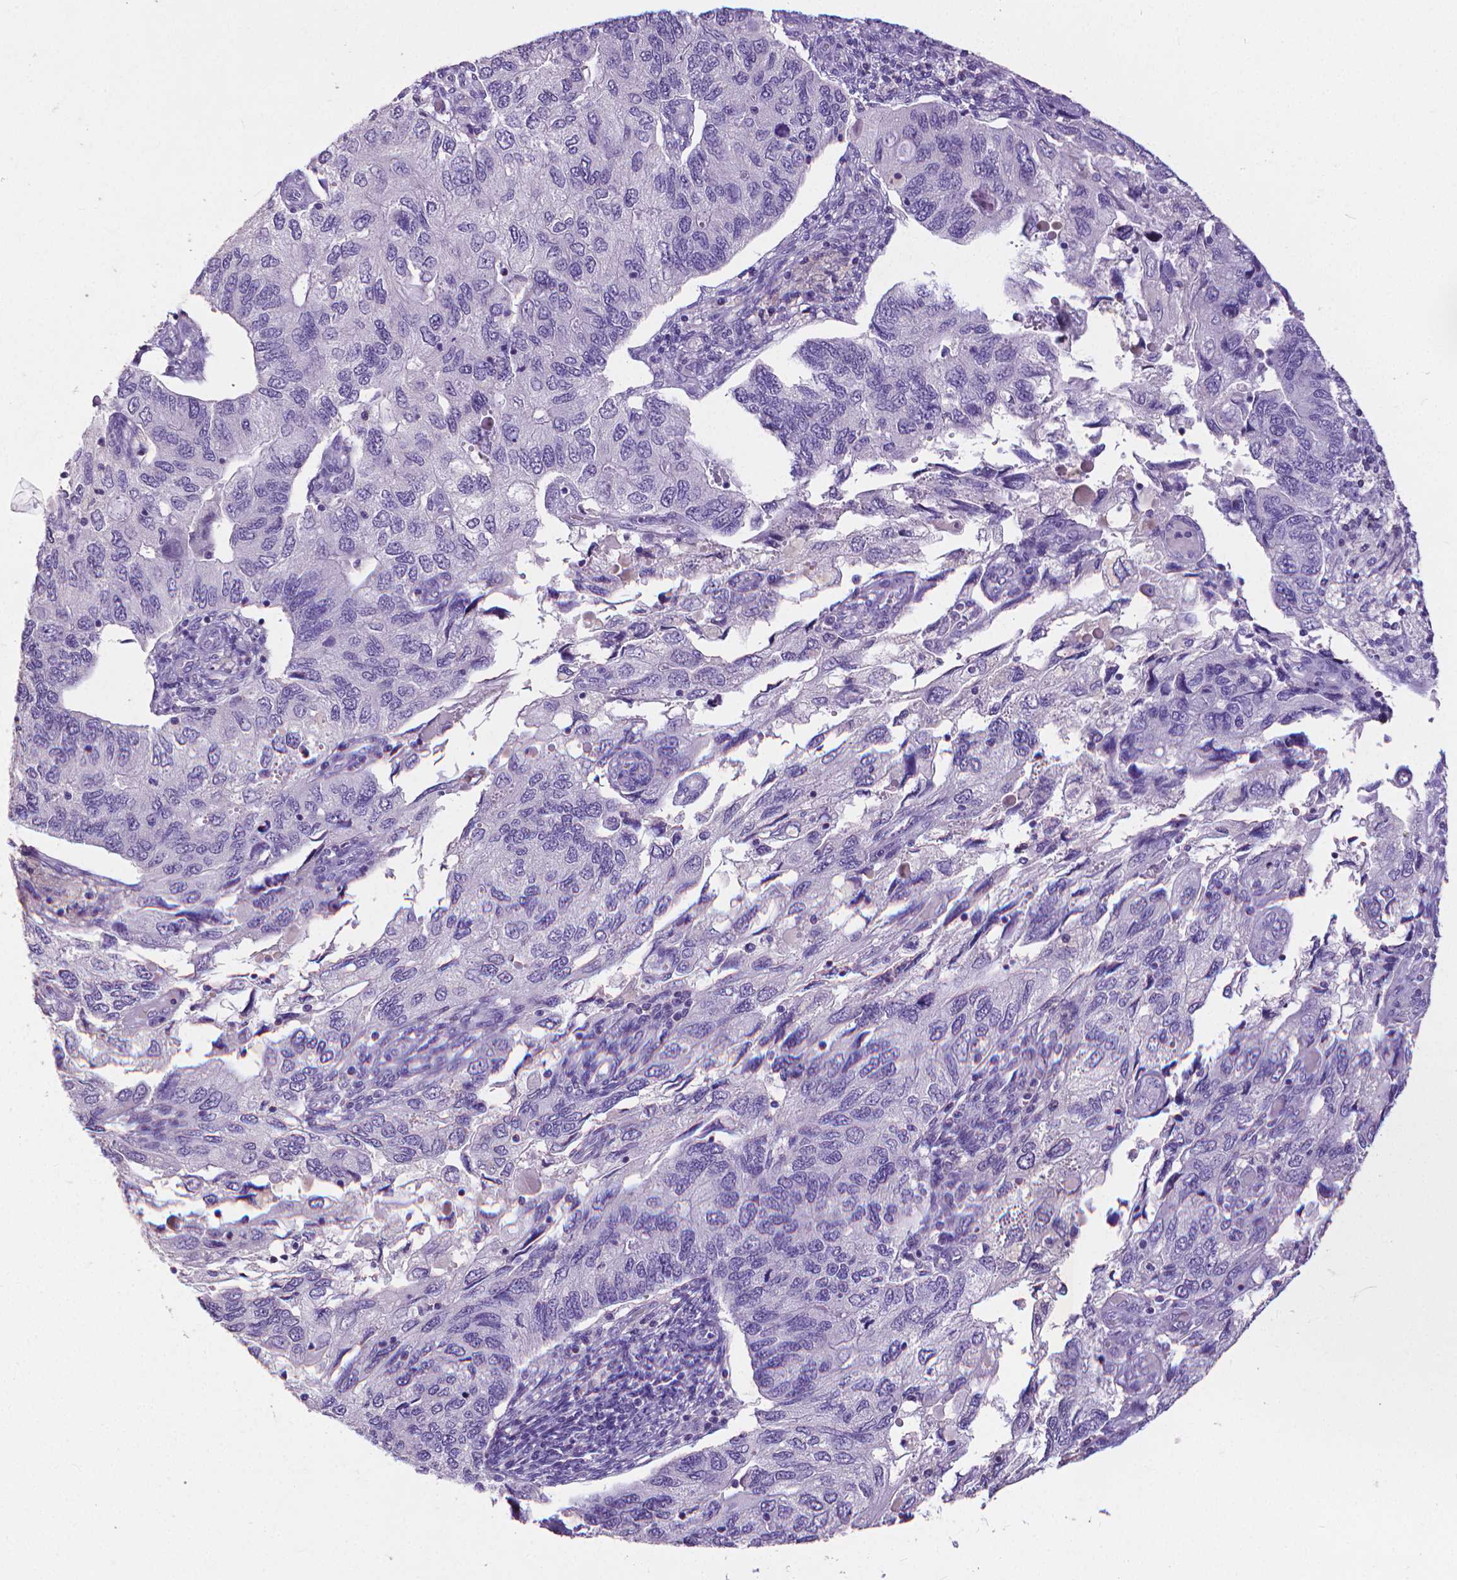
{"staining": {"intensity": "negative", "quantity": "none", "location": "none"}, "tissue": "endometrial cancer", "cell_type": "Tumor cells", "image_type": "cancer", "snomed": [{"axis": "morphology", "description": "Carcinoma, NOS"}, {"axis": "topography", "description": "Uterus"}], "caption": "Human carcinoma (endometrial) stained for a protein using immunohistochemistry (IHC) displays no staining in tumor cells.", "gene": "CD4", "patient": {"sex": "female", "age": 76}}